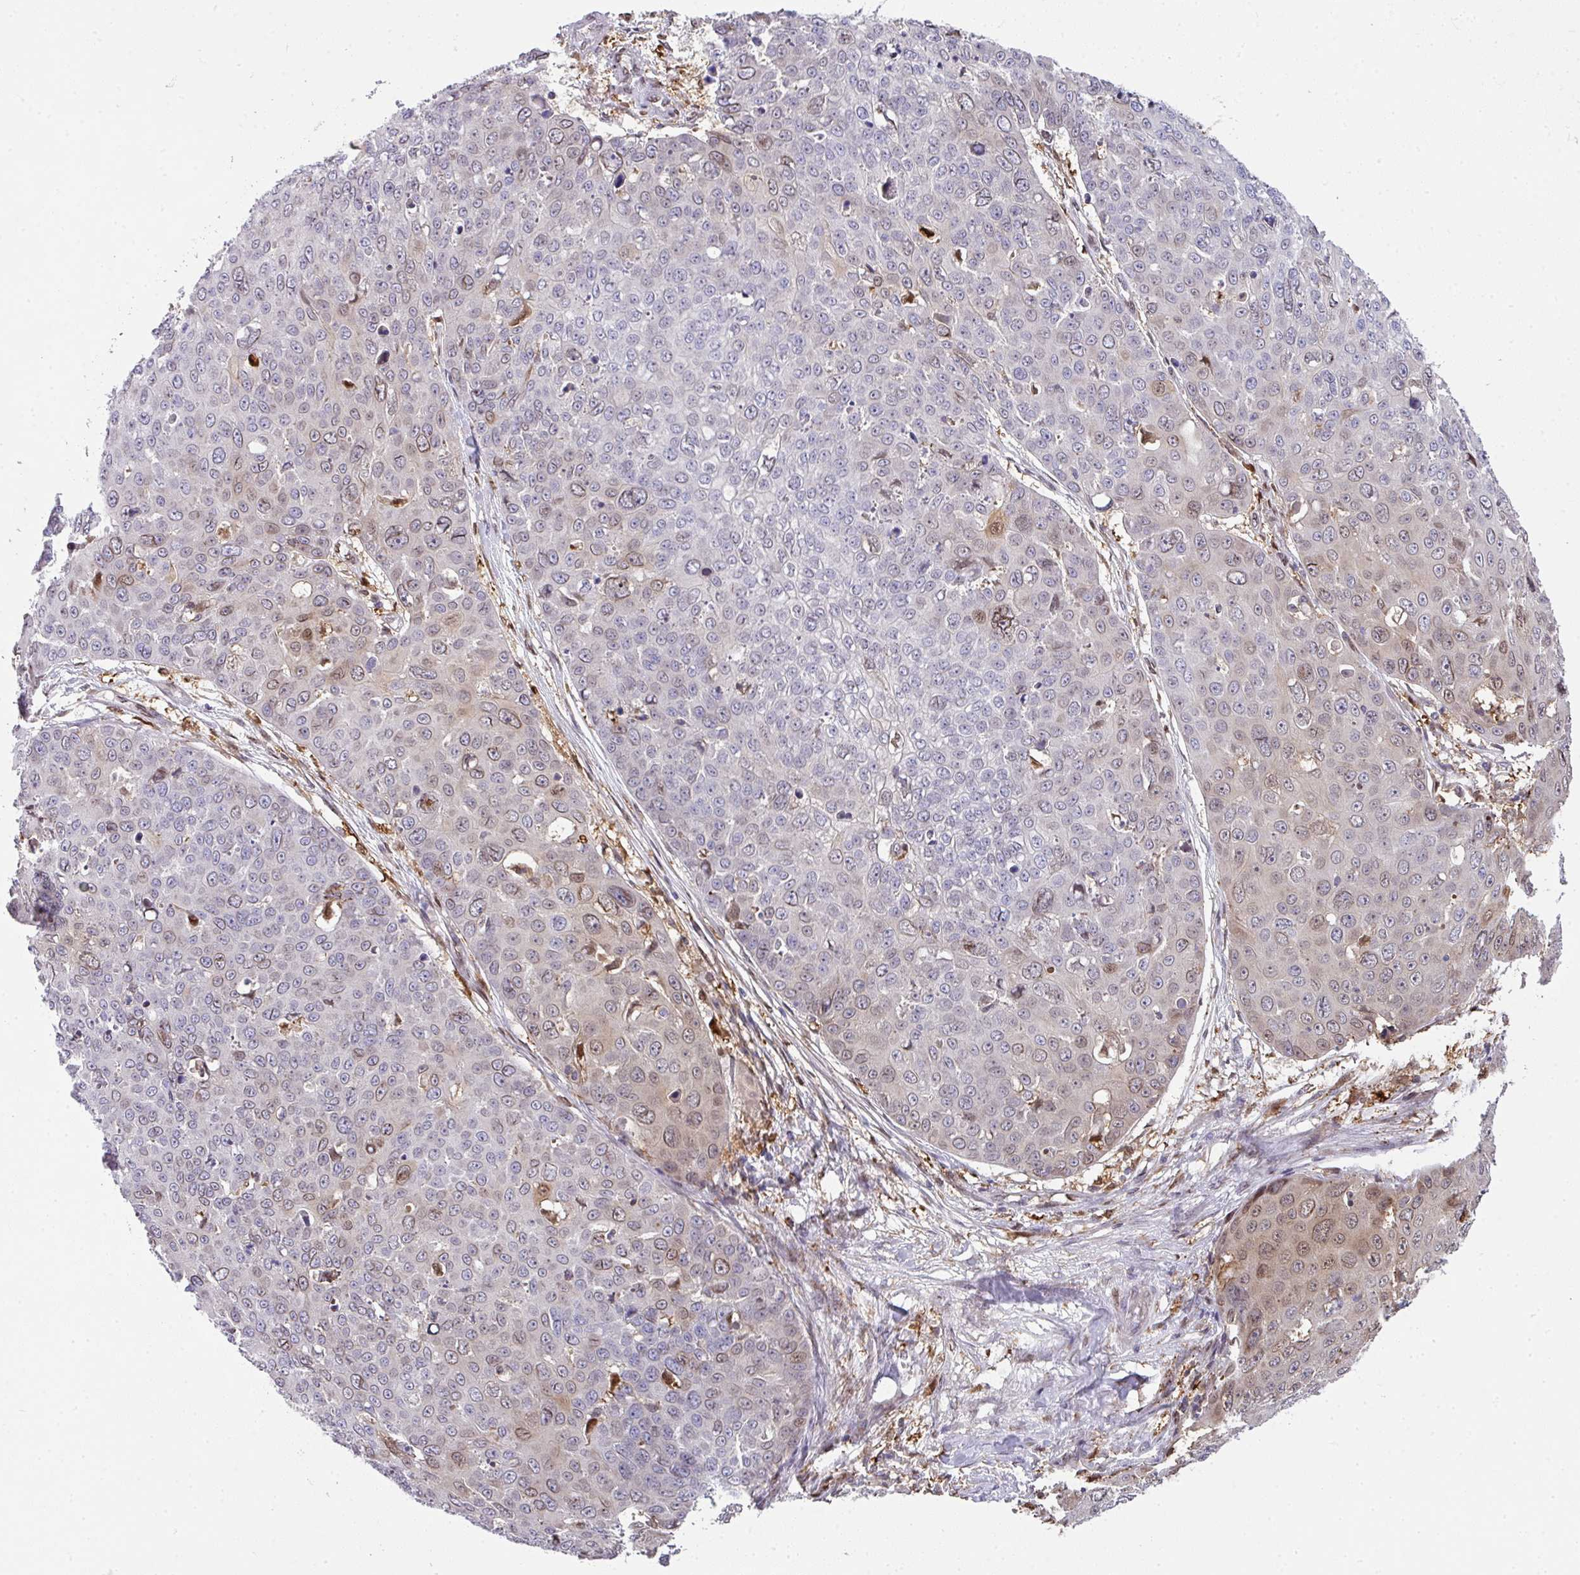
{"staining": {"intensity": "weak", "quantity": "<25%", "location": "cytoplasmic/membranous,nuclear"}, "tissue": "skin cancer", "cell_type": "Tumor cells", "image_type": "cancer", "snomed": [{"axis": "morphology", "description": "Squamous cell carcinoma, NOS"}, {"axis": "topography", "description": "Skin"}], "caption": "DAB immunohistochemical staining of human skin cancer demonstrates no significant staining in tumor cells. (Brightfield microscopy of DAB (3,3'-diaminobenzidine) immunohistochemistry at high magnification).", "gene": "PLK1", "patient": {"sex": "male", "age": 71}}